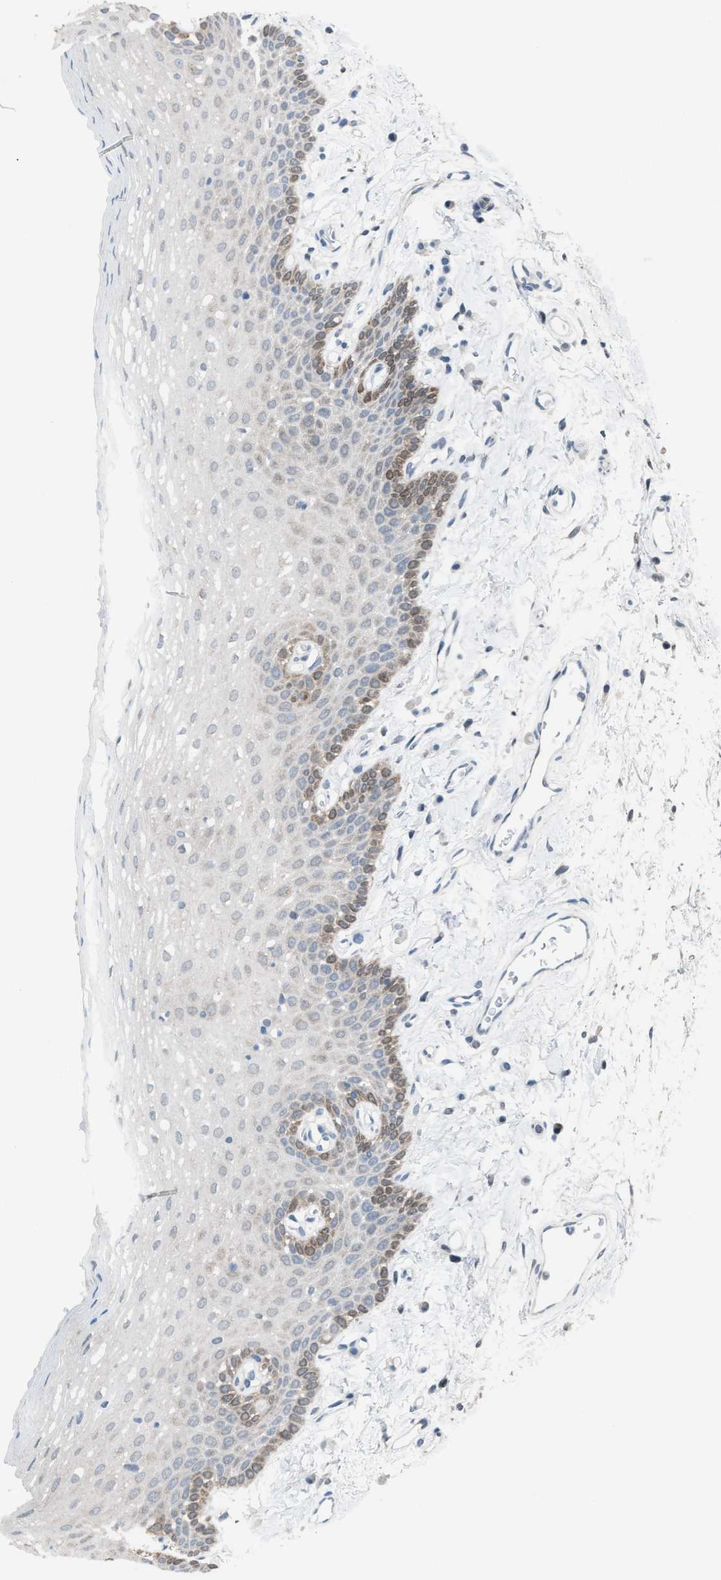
{"staining": {"intensity": "moderate", "quantity": "<25%", "location": "cytoplasmic/membranous"}, "tissue": "oral mucosa", "cell_type": "Squamous epithelial cells", "image_type": "normal", "snomed": [{"axis": "morphology", "description": "Normal tissue, NOS"}, {"axis": "topography", "description": "Oral tissue"}], "caption": "A photomicrograph showing moderate cytoplasmic/membranous staining in about <25% of squamous epithelial cells in benign oral mucosa, as visualized by brown immunohistochemical staining.", "gene": "ANAPC11", "patient": {"sex": "male", "age": 66}}